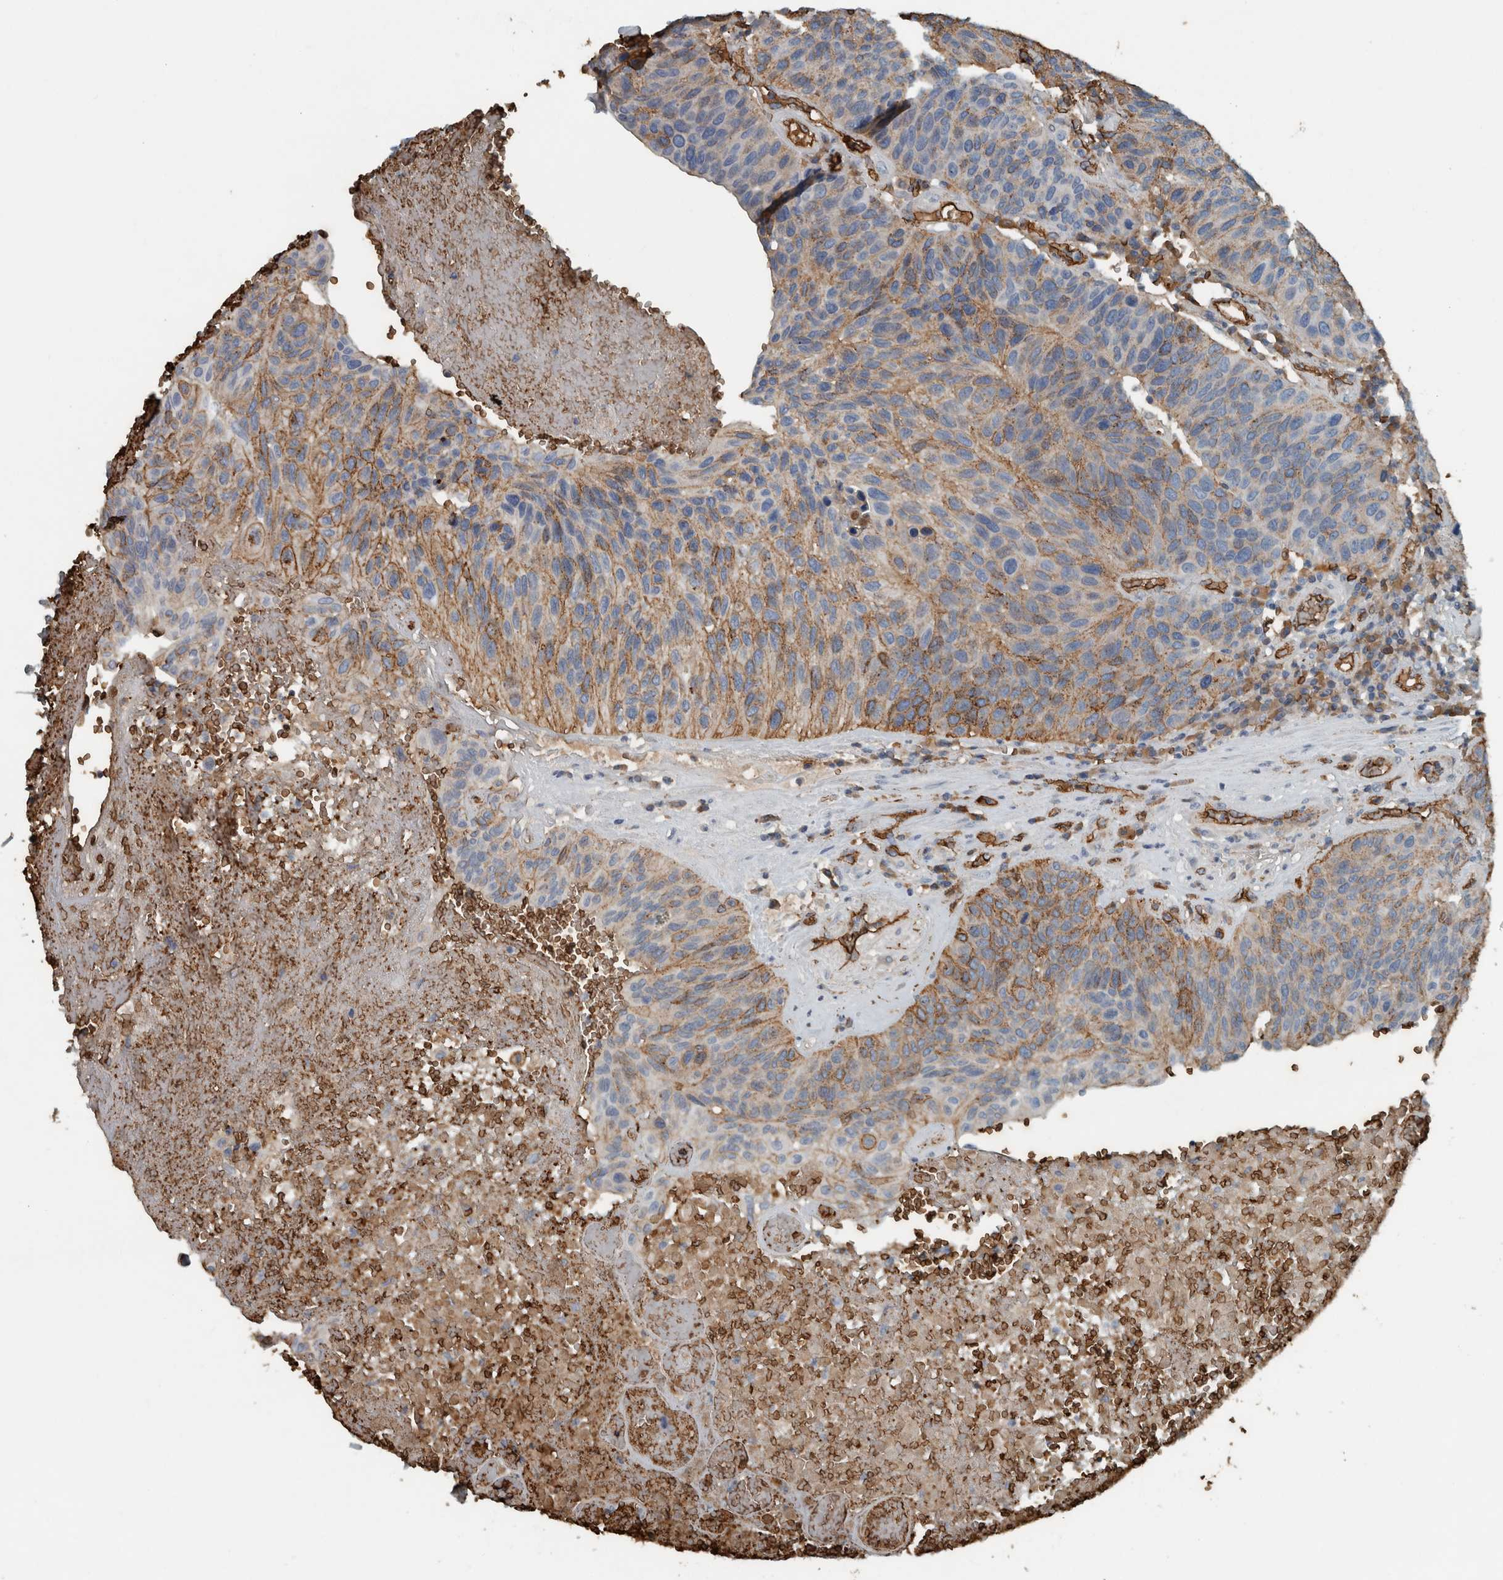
{"staining": {"intensity": "moderate", "quantity": ">75%", "location": "cytoplasmic/membranous"}, "tissue": "urothelial cancer", "cell_type": "Tumor cells", "image_type": "cancer", "snomed": [{"axis": "morphology", "description": "Urothelial carcinoma, High grade"}, {"axis": "topography", "description": "Urinary bladder"}], "caption": "A histopathology image of human urothelial cancer stained for a protein demonstrates moderate cytoplasmic/membranous brown staining in tumor cells. Ihc stains the protein in brown and the nuclei are stained blue.", "gene": "LBP", "patient": {"sex": "male", "age": 66}}